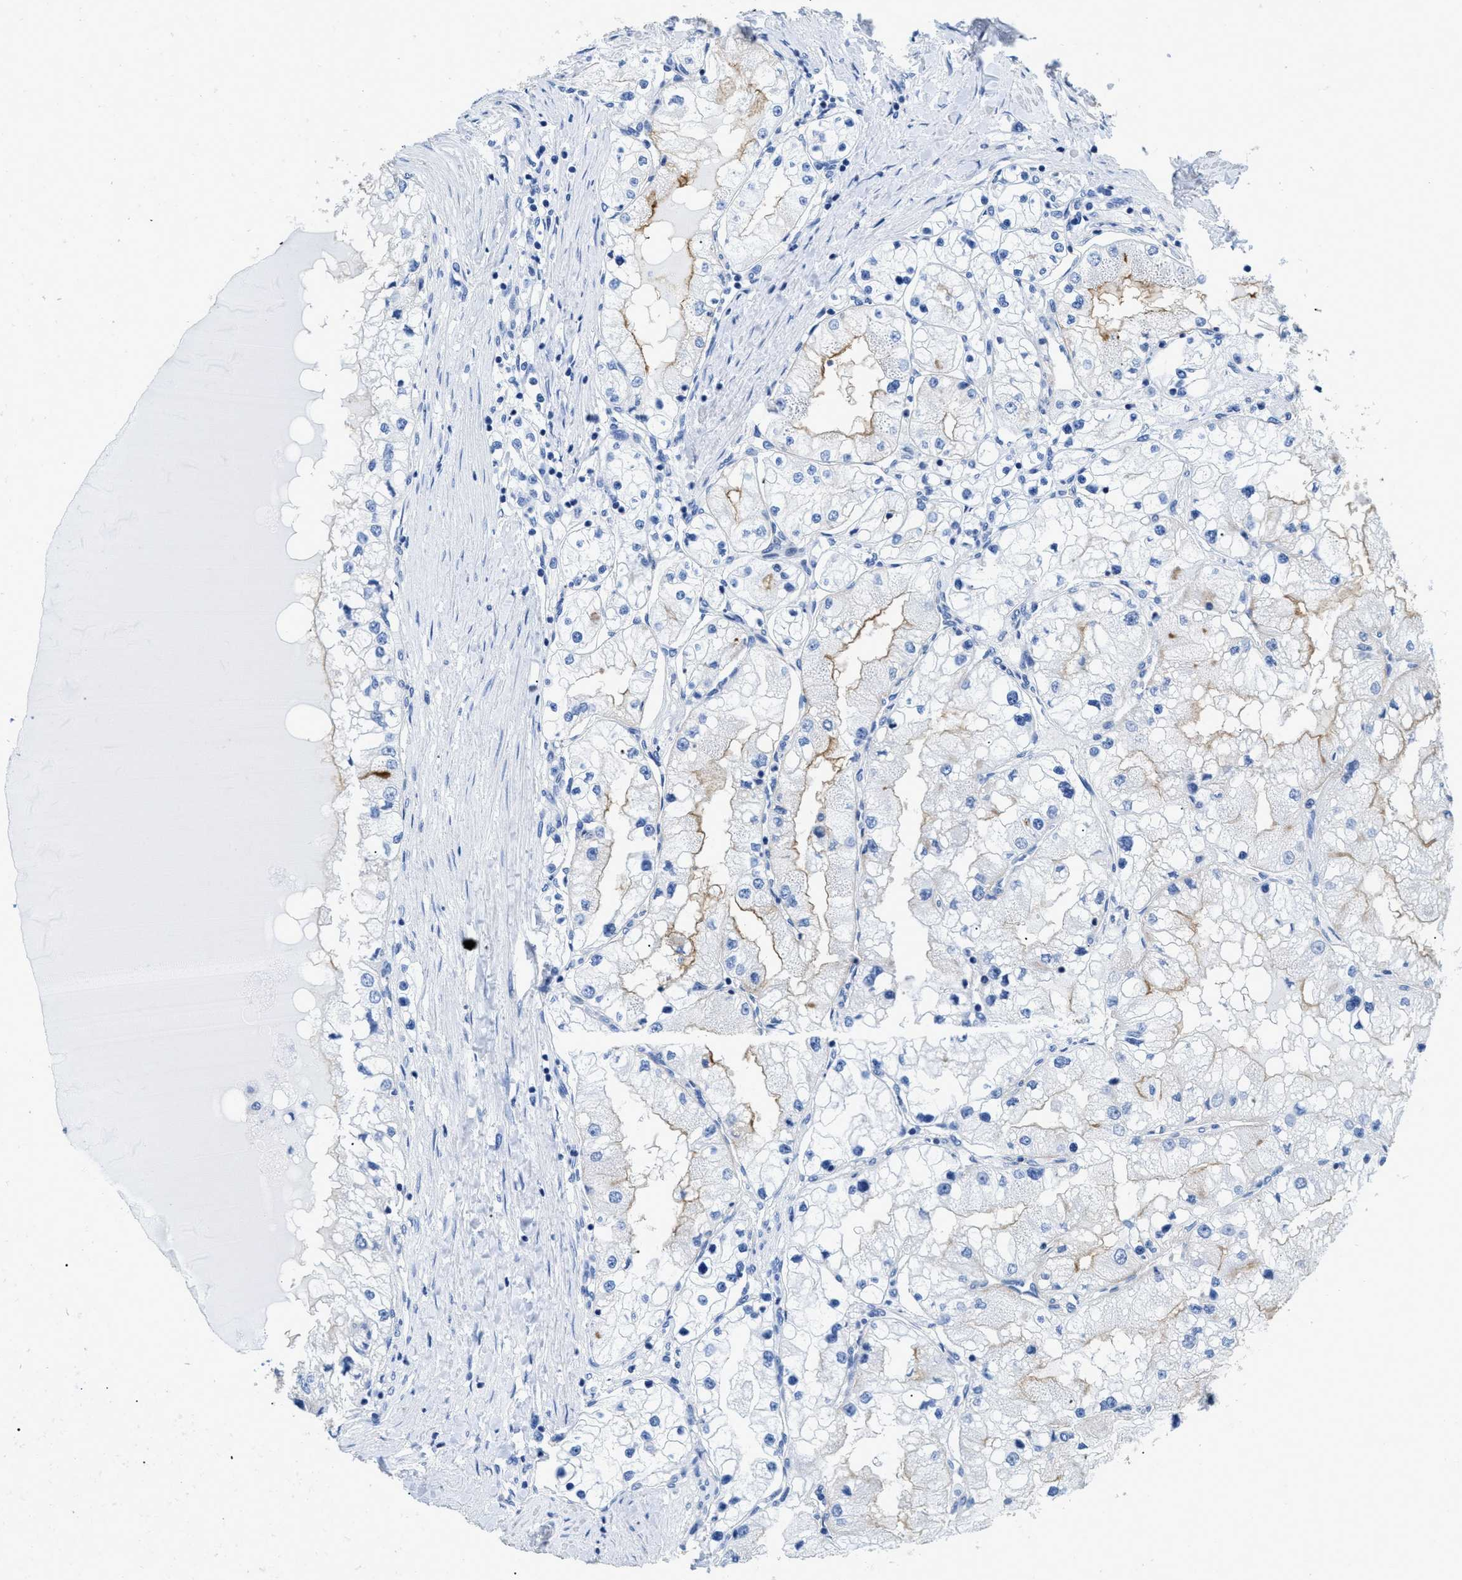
{"staining": {"intensity": "moderate", "quantity": "<25%", "location": "cytoplasmic/membranous"}, "tissue": "renal cancer", "cell_type": "Tumor cells", "image_type": "cancer", "snomed": [{"axis": "morphology", "description": "Adenocarcinoma, NOS"}, {"axis": "topography", "description": "Kidney"}], "caption": "Renal cancer was stained to show a protein in brown. There is low levels of moderate cytoplasmic/membranous expression in approximately <25% of tumor cells.", "gene": "DLC1", "patient": {"sex": "male", "age": 68}}